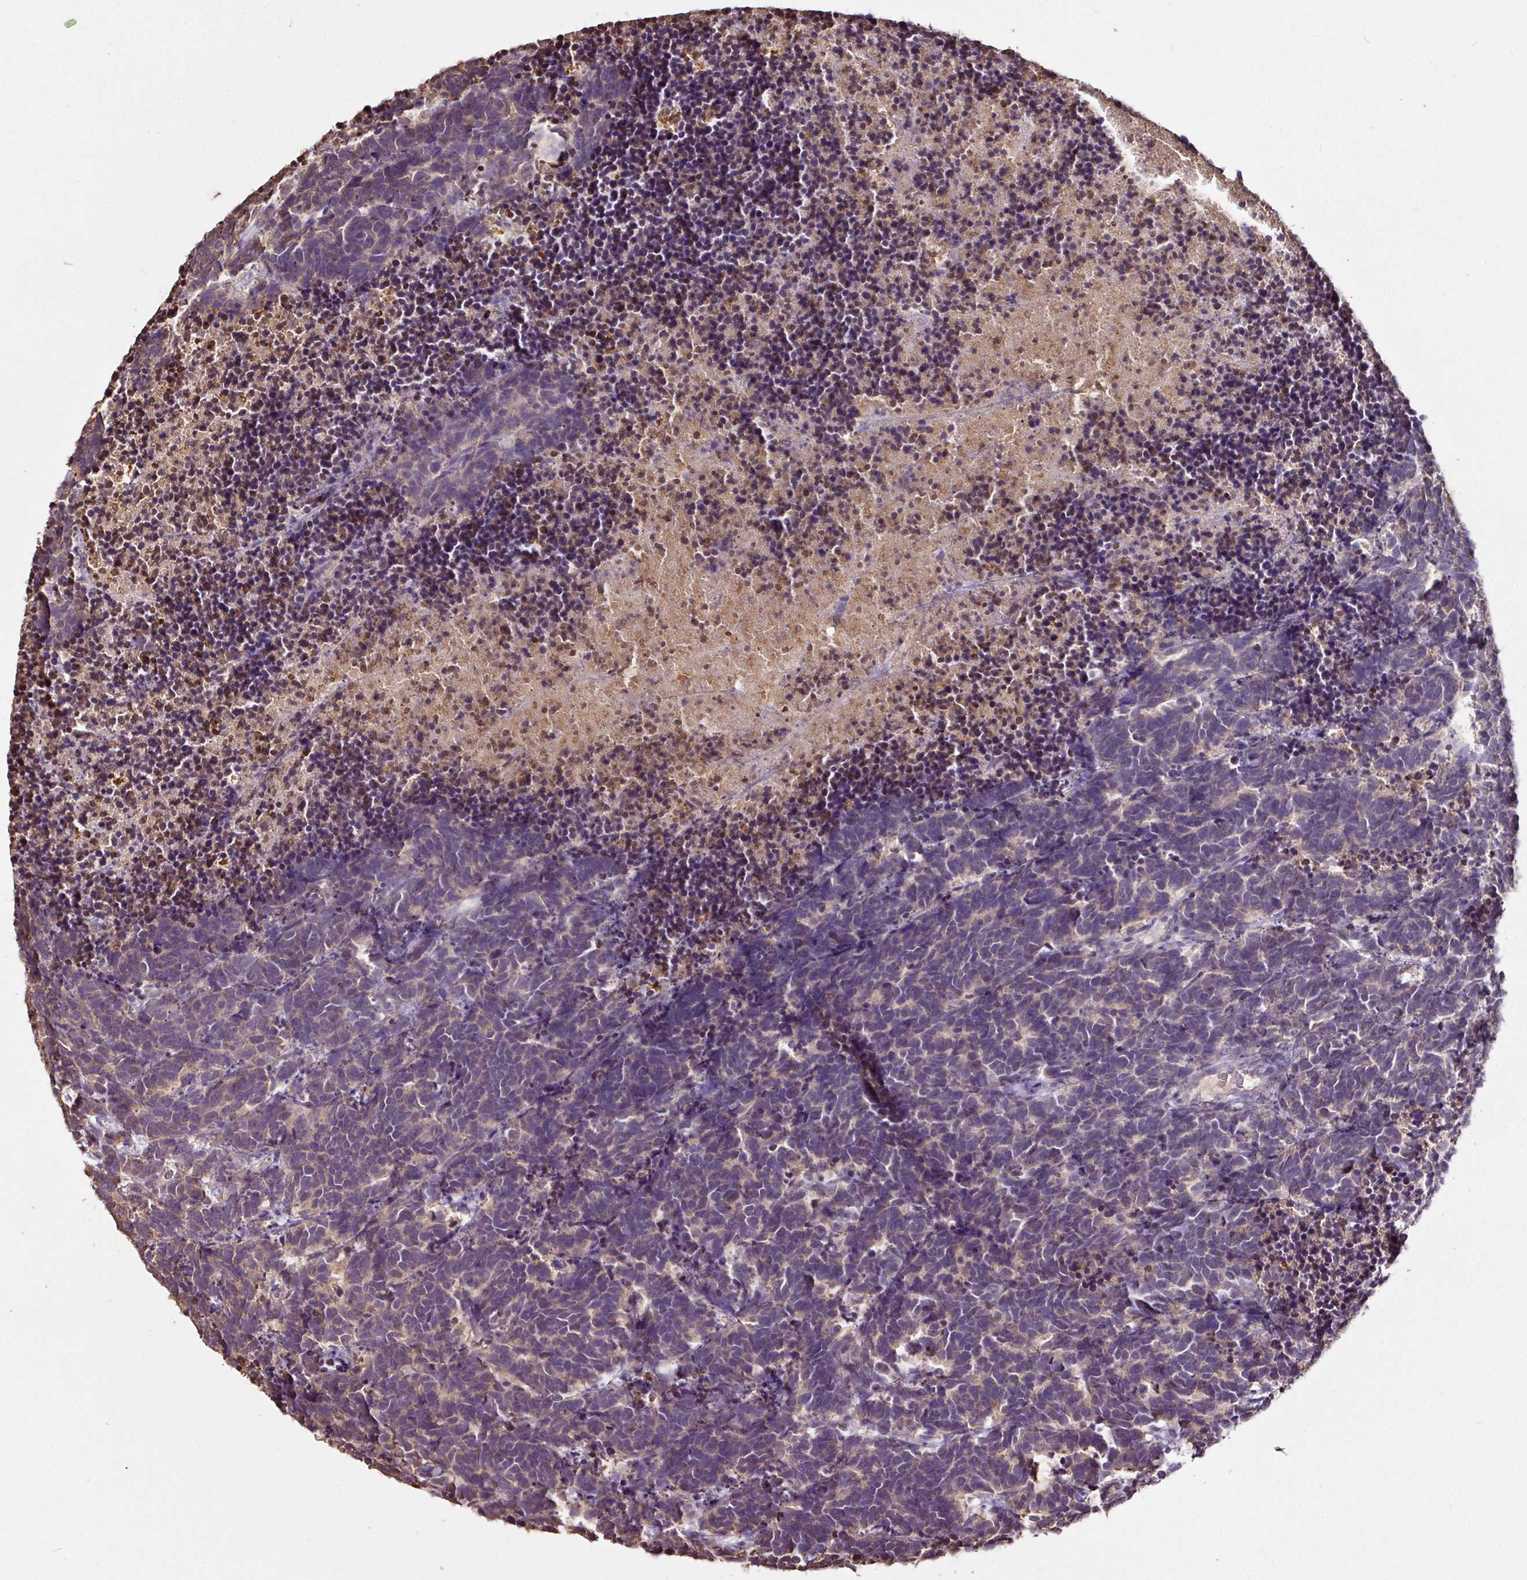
{"staining": {"intensity": "weak", "quantity": "25%-75%", "location": "cytoplasmic/membranous"}, "tissue": "carcinoid", "cell_type": "Tumor cells", "image_type": "cancer", "snomed": [{"axis": "morphology", "description": "Carcinoma, NOS"}, {"axis": "morphology", "description": "Carcinoid, malignant, NOS"}, {"axis": "topography", "description": "Urinary bladder"}], "caption": "Malignant carcinoid stained with a protein marker reveals weak staining in tumor cells.", "gene": "RPL38", "patient": {"sex": "male", "age": 57}}